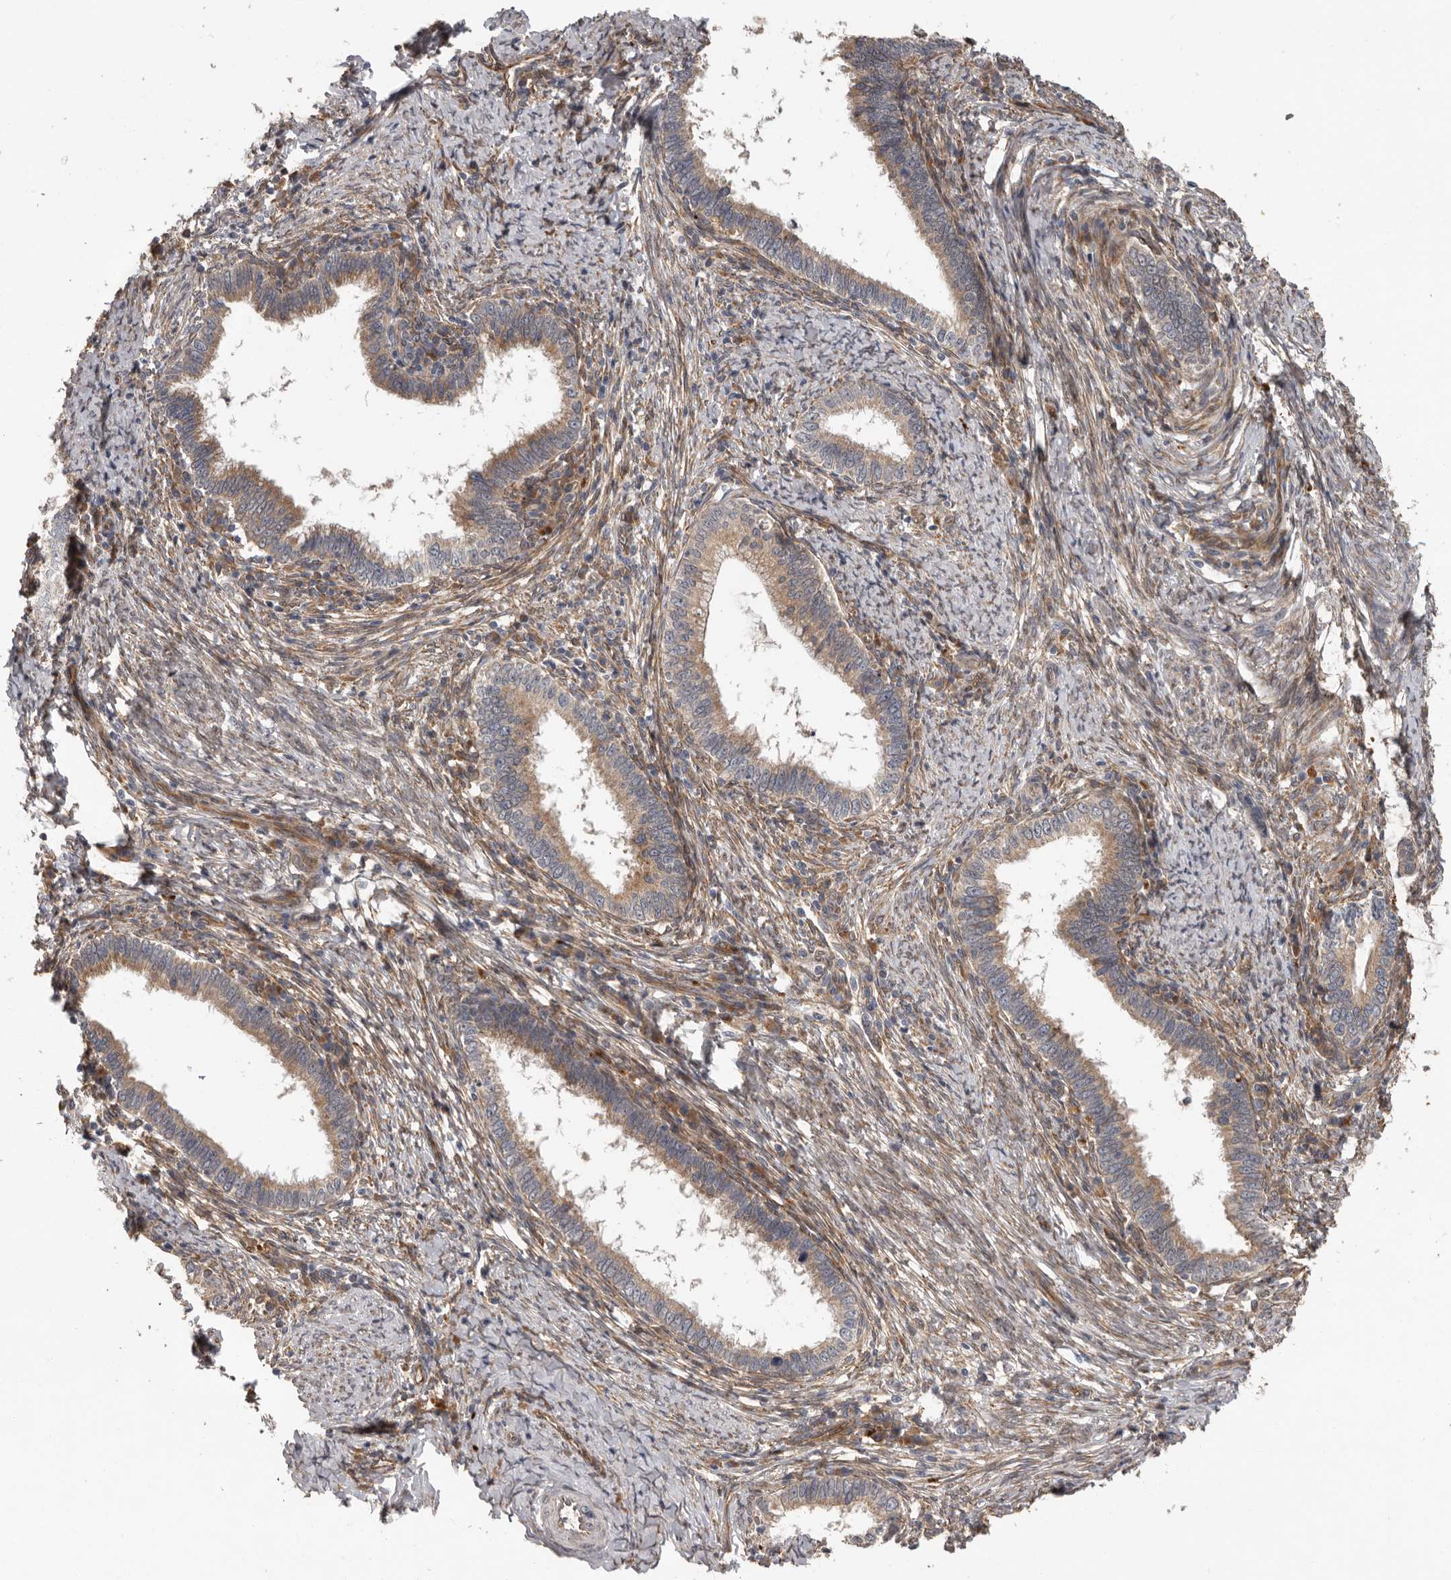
{"staining": {"intensity": "moderate", "quantity": ">75%", "location": "cytoplasmic/membranous"}, "tissue": "cervical cancer", "cell_type": "Tumor cells", "image_type": "cancer", "snomed": [{"axis": "morphology", "description": "Adenocarcinoma, NOS"}, {"axis": "topography", "description": "Cervix"}], "caption": "This histopathology image displays cervical cancer (adenocarcinoma) stained with IHC to label a protein in brown. The cytoplasmic/membranous of tumor cells show moderate positivity for the protein. Nuclei are counter-stained blue.", "gene": "MTF1", "patient": {"sex": "female", "age": 36}}